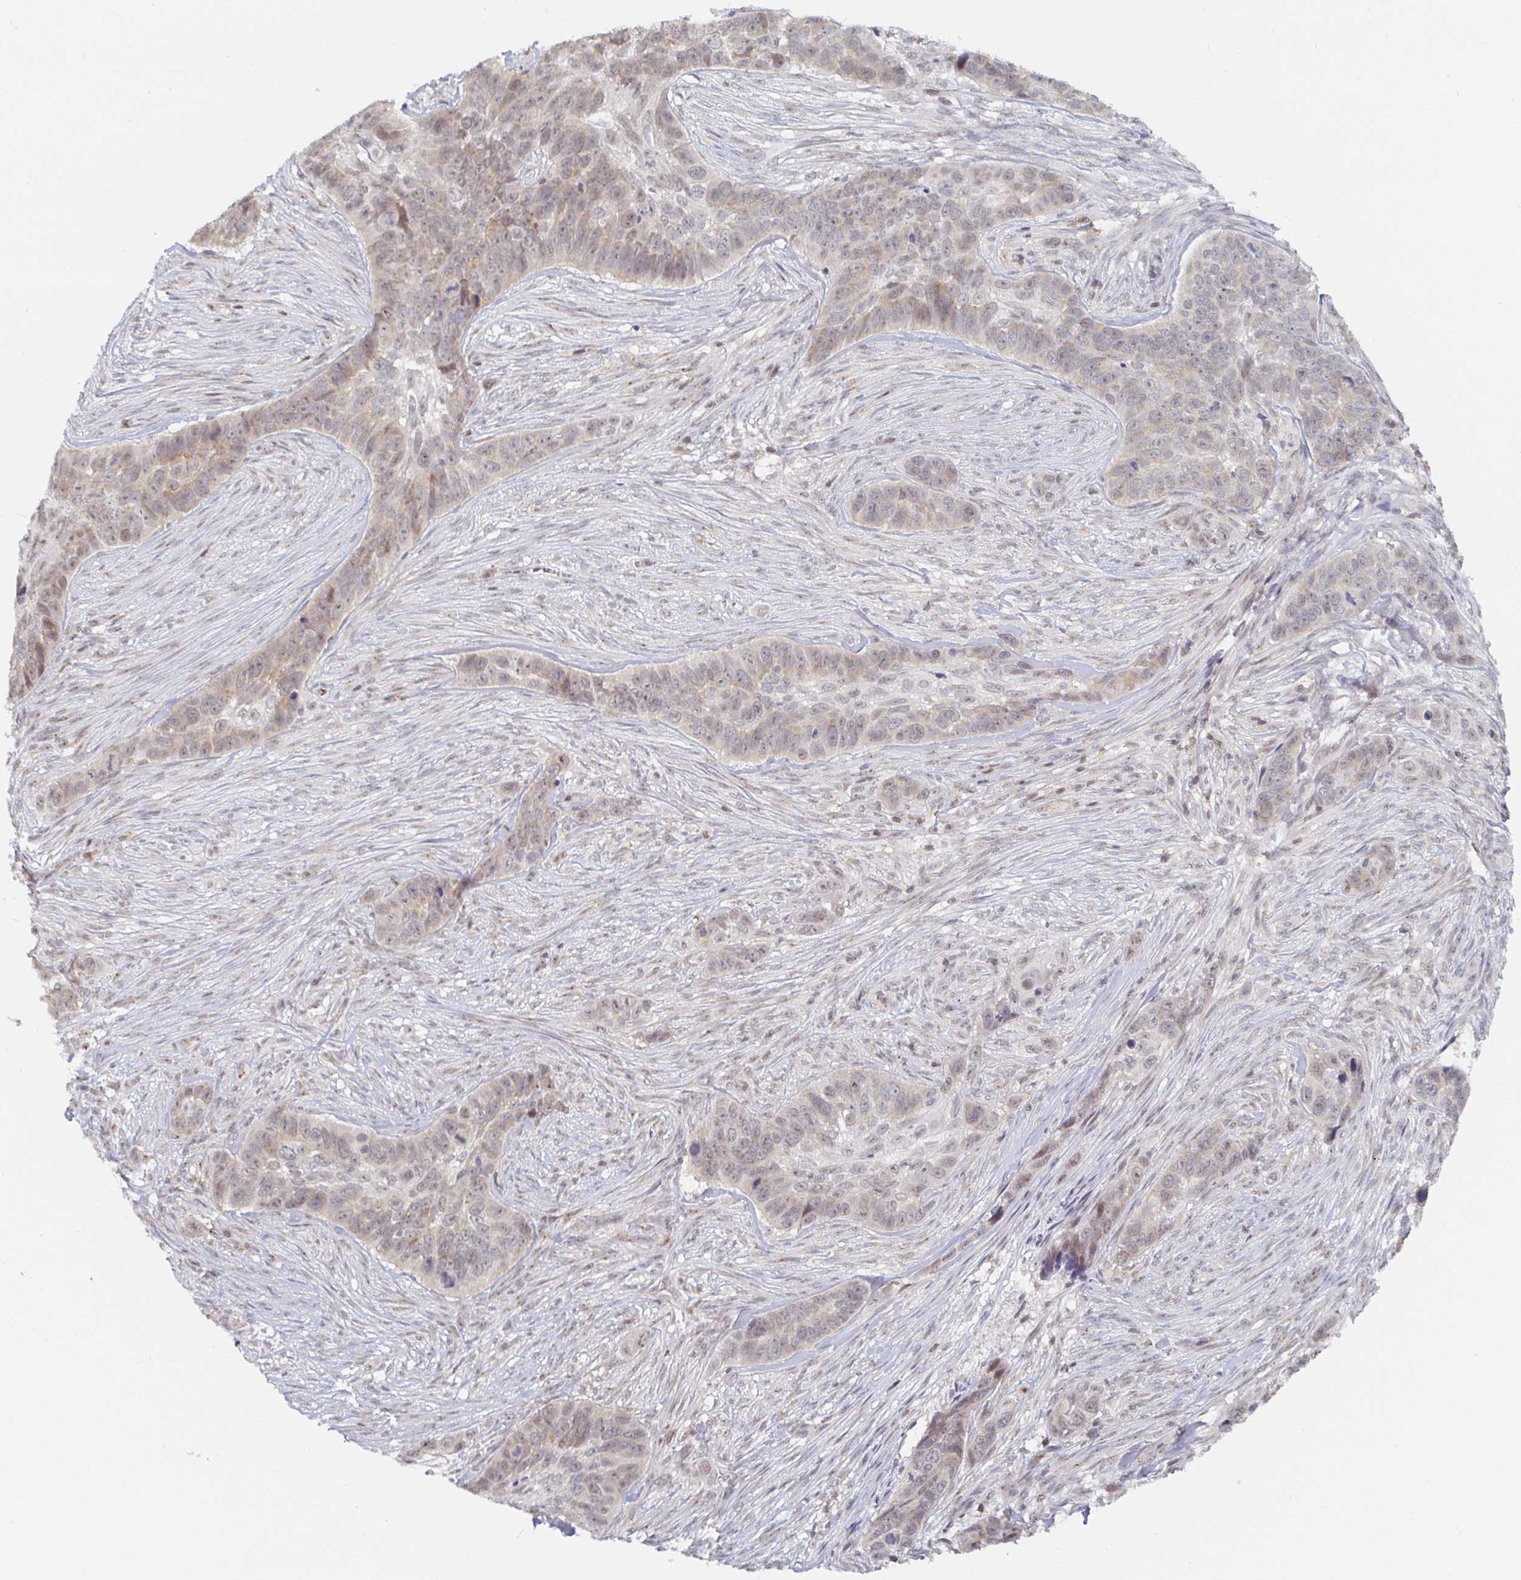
{"staining": {"intensity": "weak", "quantity": ">75%", "location": "cytoplasmic/membranous"}, "tissue": "skin cancer", "cell_type": "Tumor cells", "image_type": "cancer", "snomed": [{"axis": "morphology", "description": "Basal cell carcinoma"}, {"axis": "topography", "description": "Skin"}], "caption": "Immunohistochemistry histopathology image of neoplastic tissue: basal cell carcinoma (skin) stained using immunohistochemistry (IHC) shows low levels of weak protein expression localized specifically in the cytoplasmic/membranous of tumor cells, appearing as a cytoplasmic/membranous brown color.", "gene": "CHD2", "patient": {"sex": "female", "age": 82}}